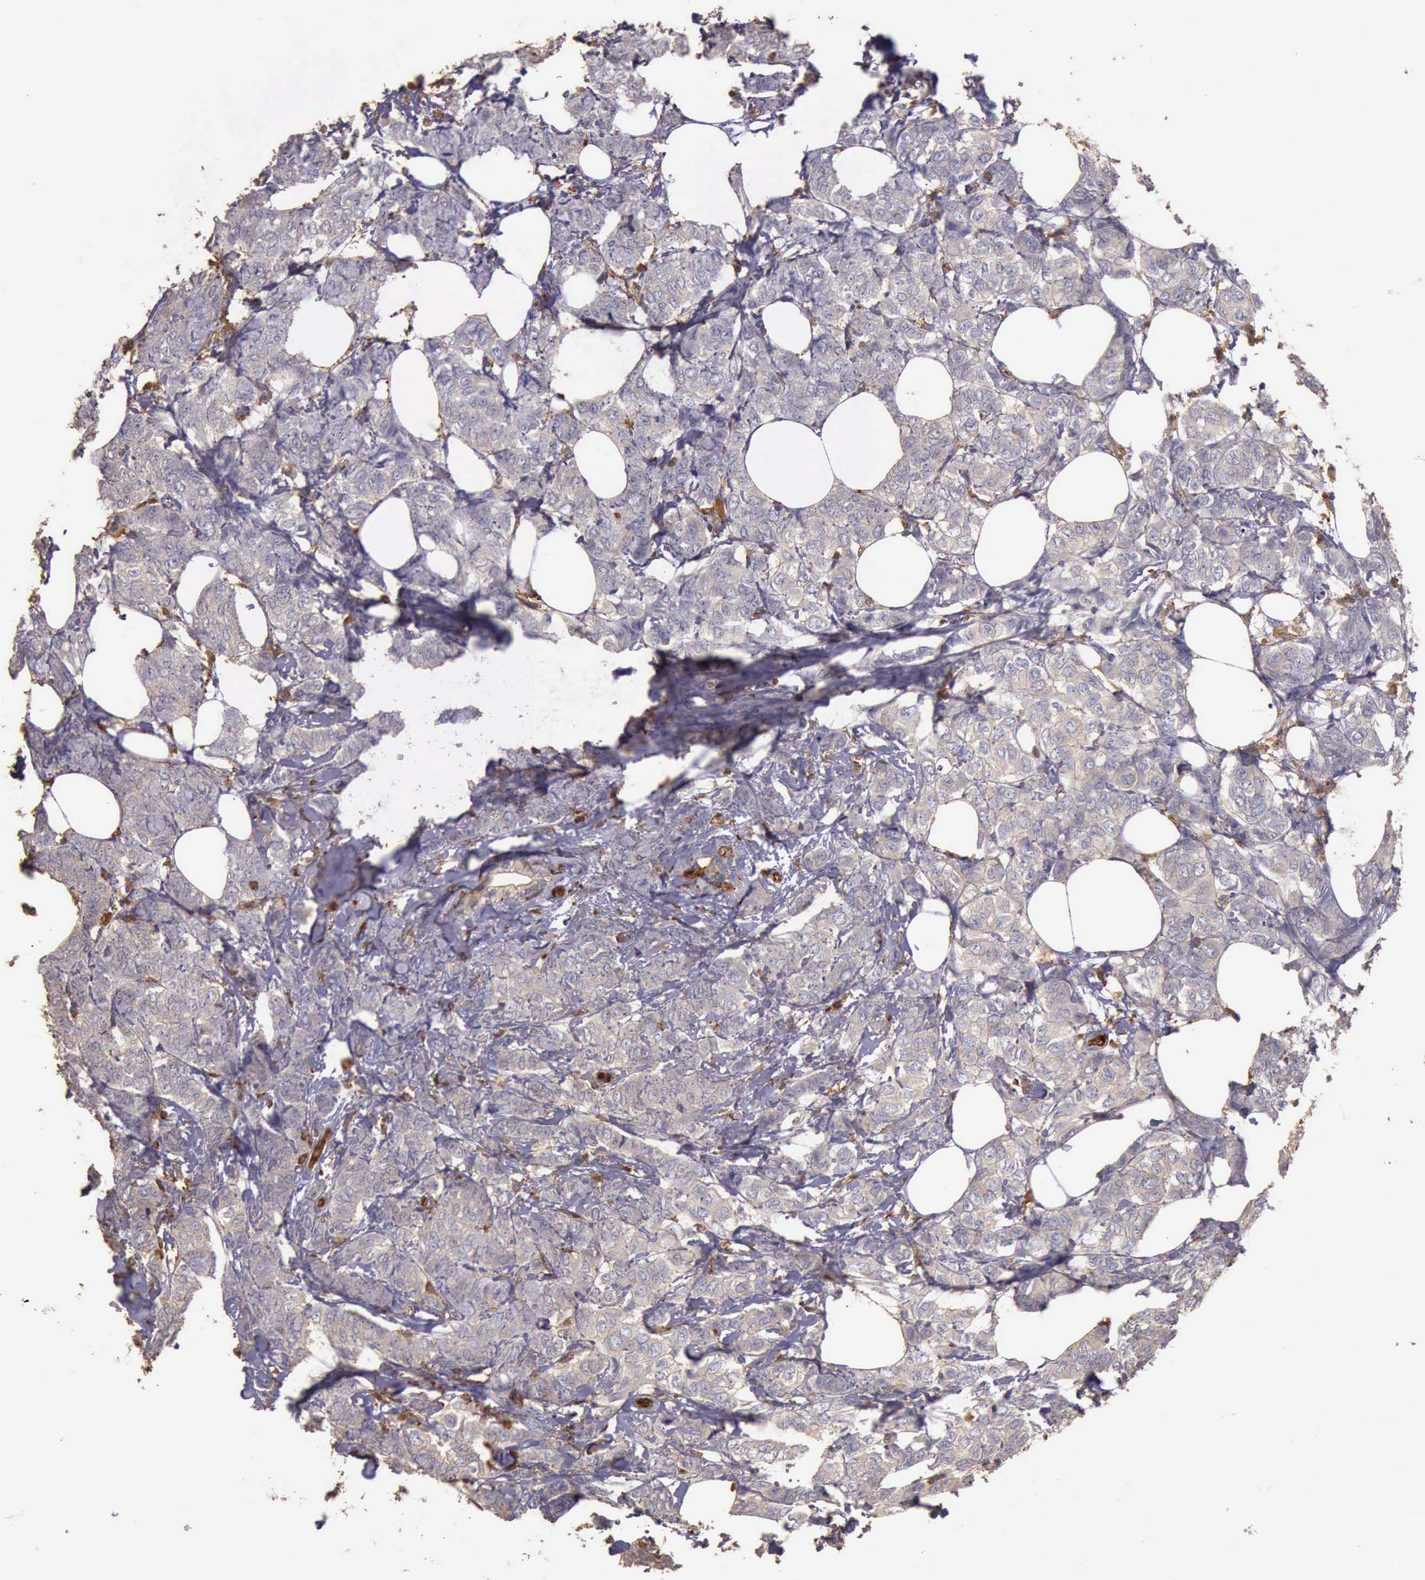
{"staining": {"intensity": "weak", "quantity": "<25%", "location": "cytoplasmic/membranous"}, "tissue": "breast cancer", "cell_type": "Tumor cells", "image_type": "cancer", "snomed": [{"axis": "morphology", "description": "Lobular carcinoma"}, {"axis": "topography", "description": "Breast"}], "caption": "Image shows no significant protein staining in tumor cells of breast cancer (lobular carcinoma).", "gene": "ARHGAP4", "patient": {"sex": "female", "age": 60}}